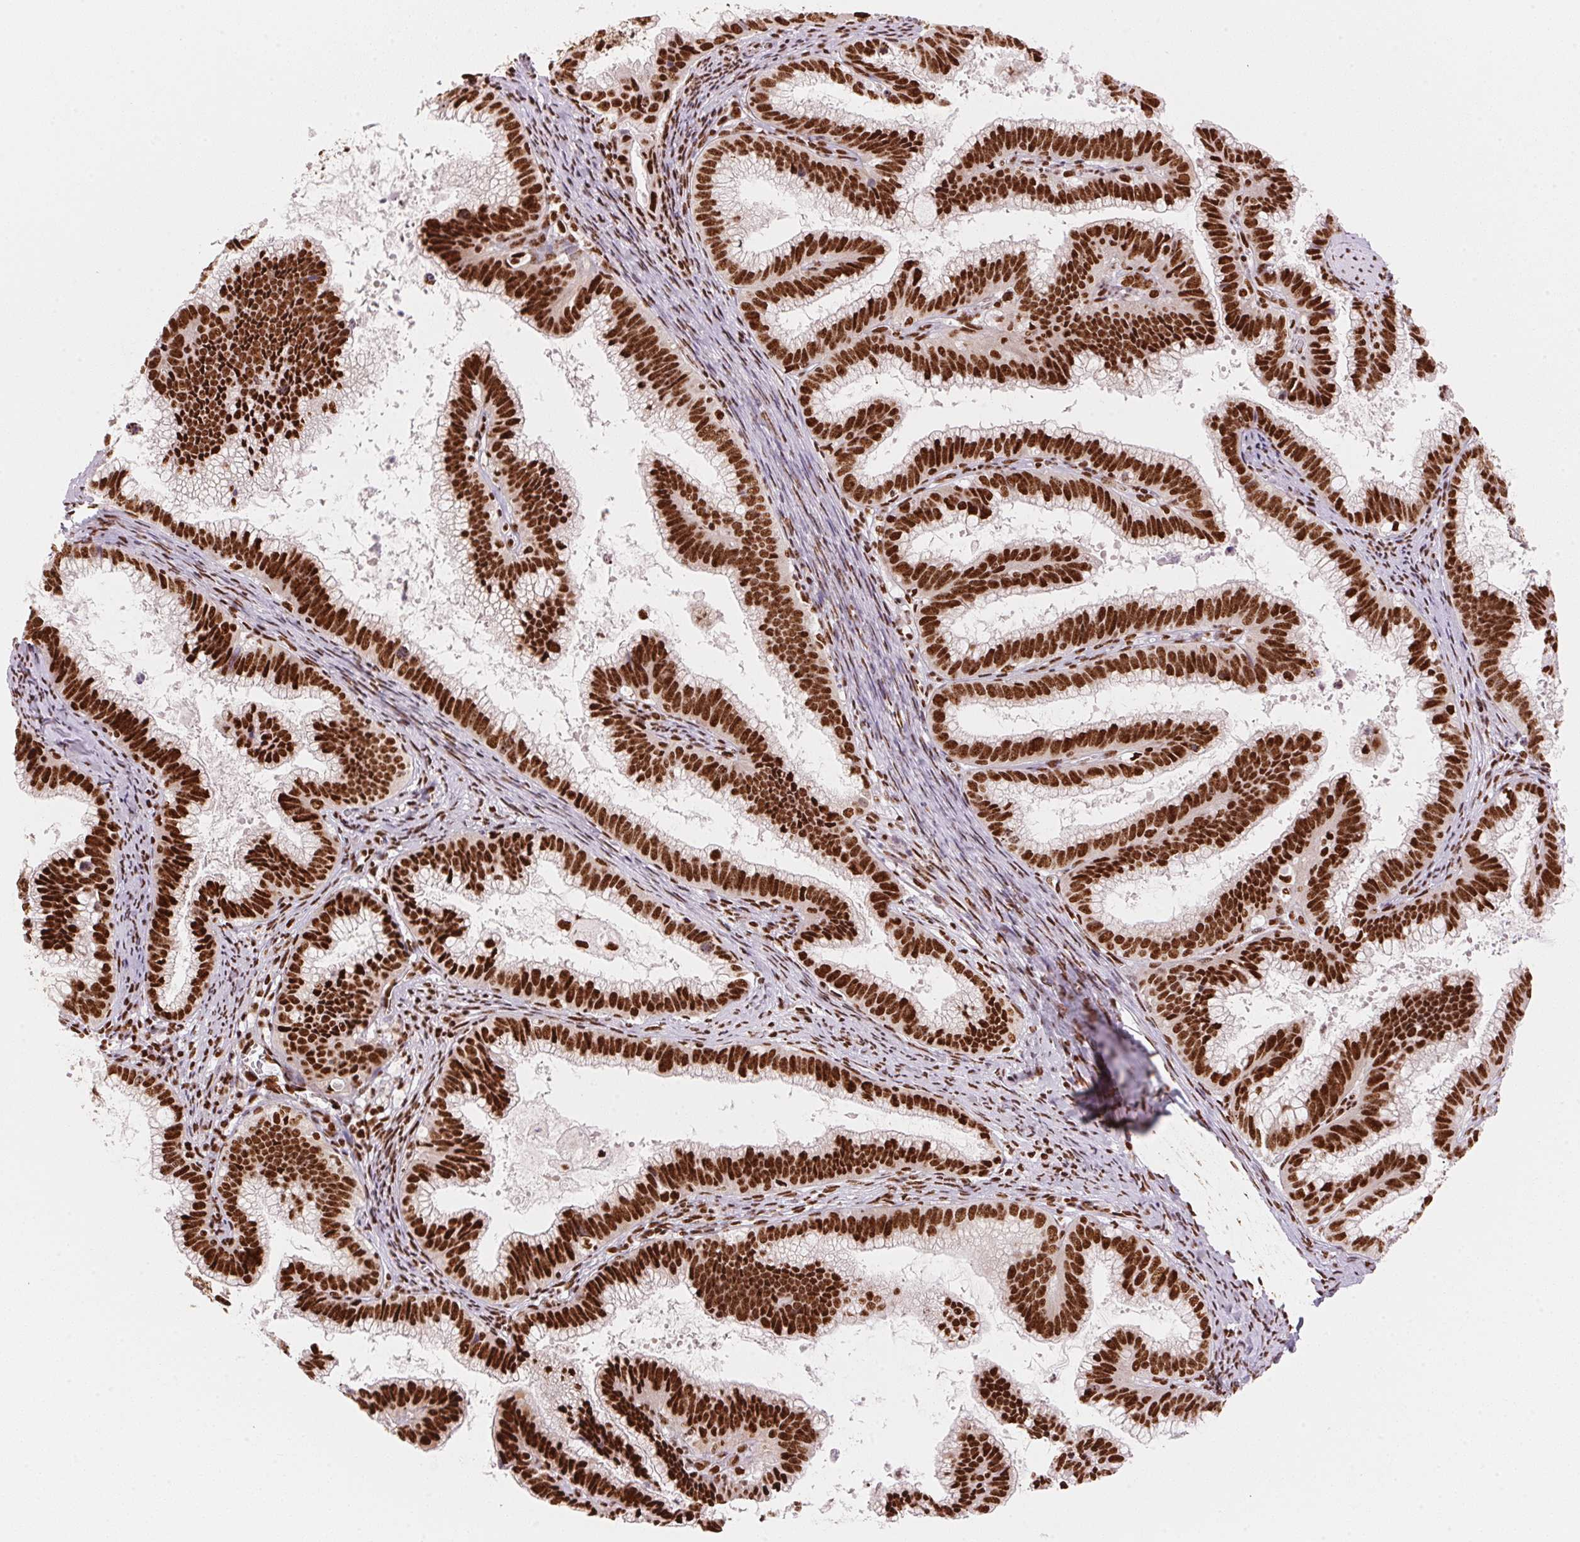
{"staining": {"intensity": "strong", "quantity": ">75%", "location": "nuclear"}, "tissue": "cervical cancer", "cell_type": "Tumor cells", "image_type": "cancer", "snomed": [{"axis": "morphology", "description": "Adenocarcinoma, NOS"}, {"axis": "topography", "description": "Cervix"}], "caption": "This photomicrograph shows immunohistochemistry (IHC) staining of human cervical adenocarcinoma, with high strong nuclear expression in approximately >75% of tumor cells.", "gene": "NXF1", "patient": {"sex": "female", "age": 61}}